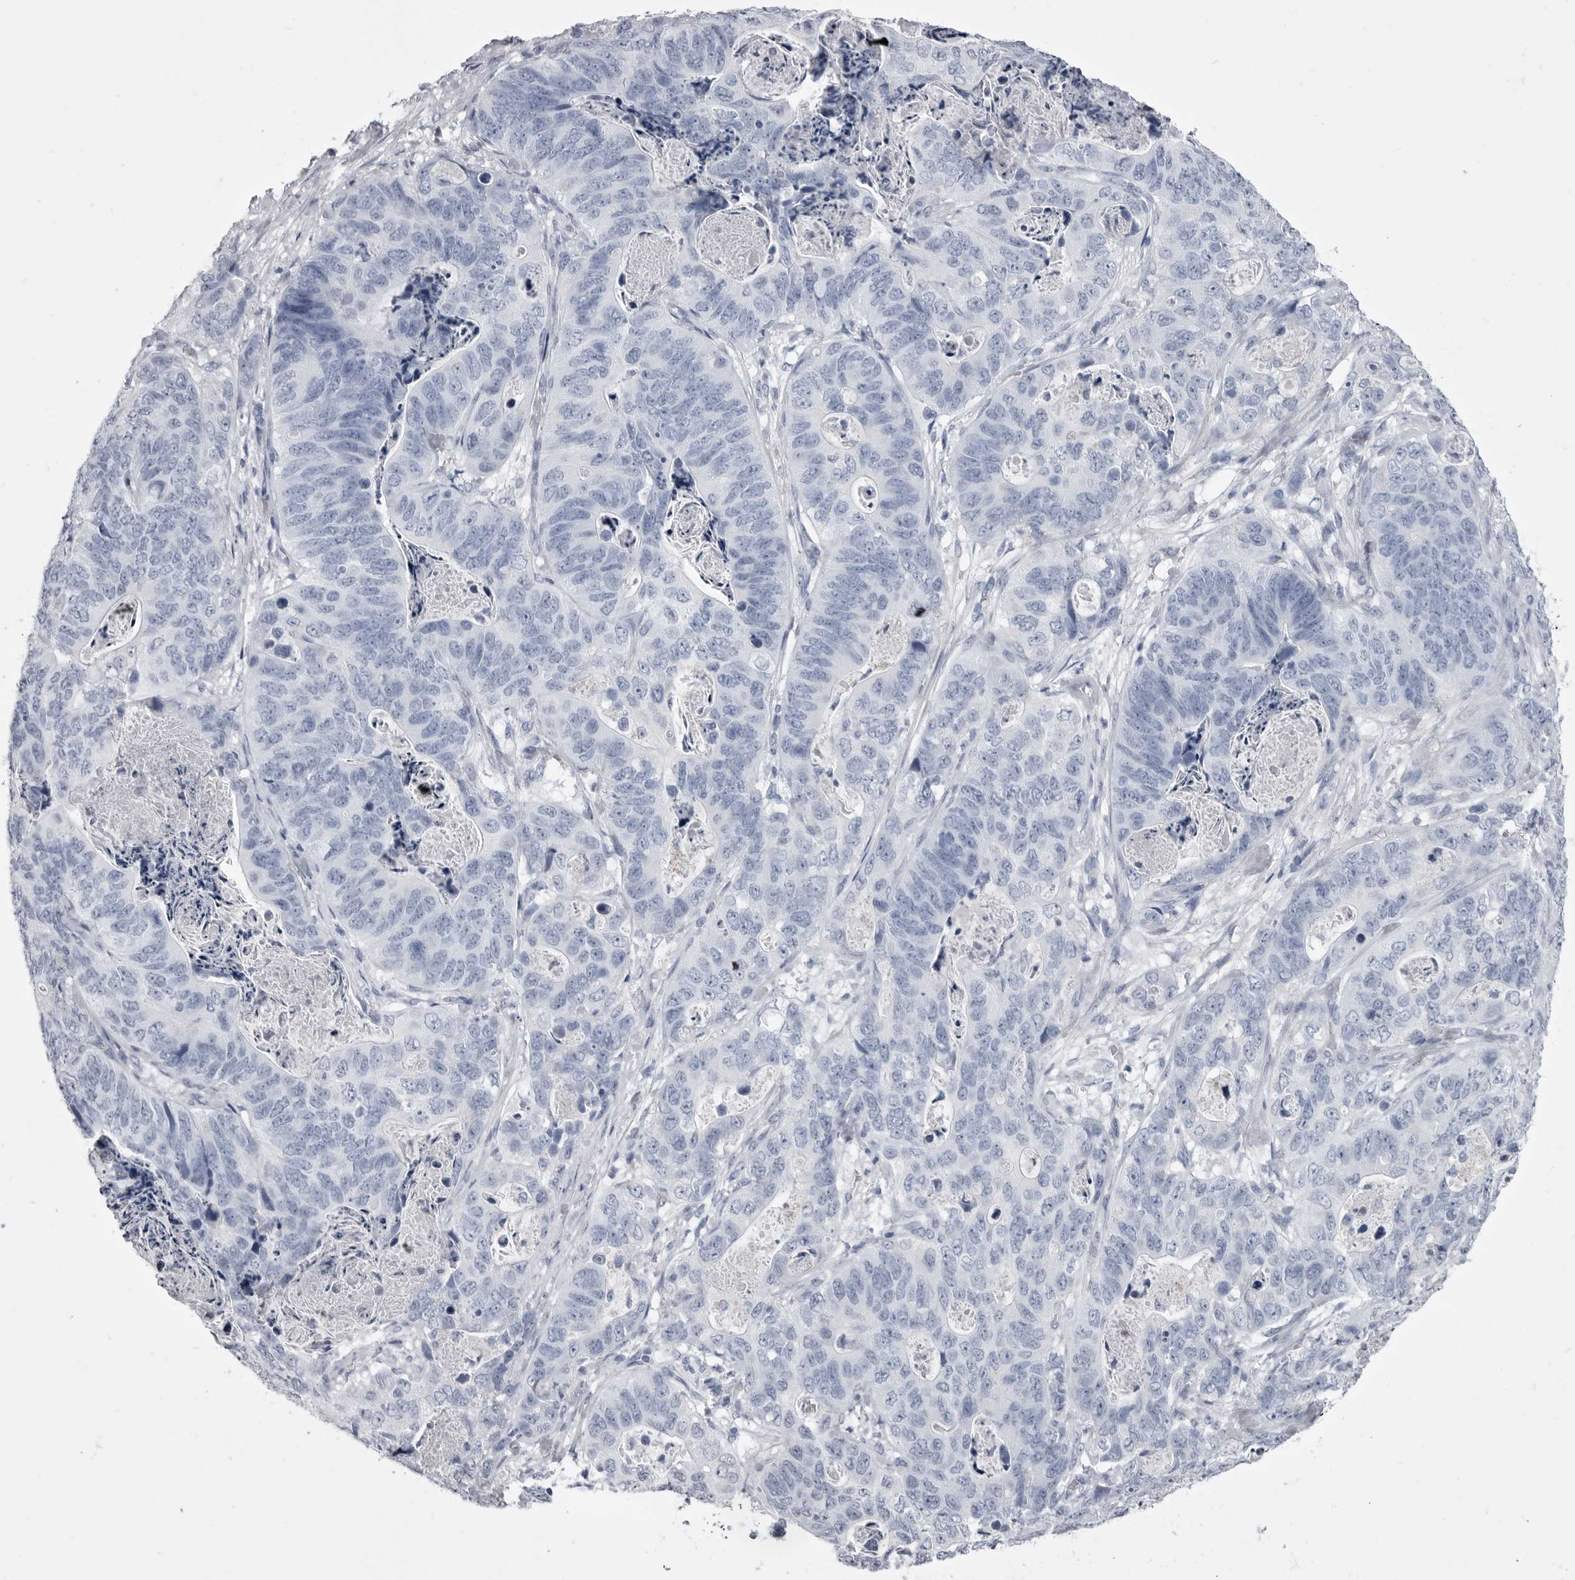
{"staining": {"intensity": "negative", "quantity": "none", "location": "none"}, "tissue": "stomach cancer", "cell_type": "Tumor cells", "image_type": "cancer", "snomed": [{"axis": "morphology", "description": "Normal tissue, NOS"}, {"axis": "morphology", "description": "Adenocarcinoma, NOS"}, {"axis": "topography", "description": "Stomach"}], "caption": "IHC image of human stomach cancer (adenocarcinoma) stained for a protein (brown), which reveals no staining in tumor cells. (Stains: DAB (3,3'-diaminobenzidine) IHC with hematoxylin counter stain, Microscopy: brightfield microscopy at high magnification).", "gene": "ANK2", "patient": {"sex": "female", "age": 89}}